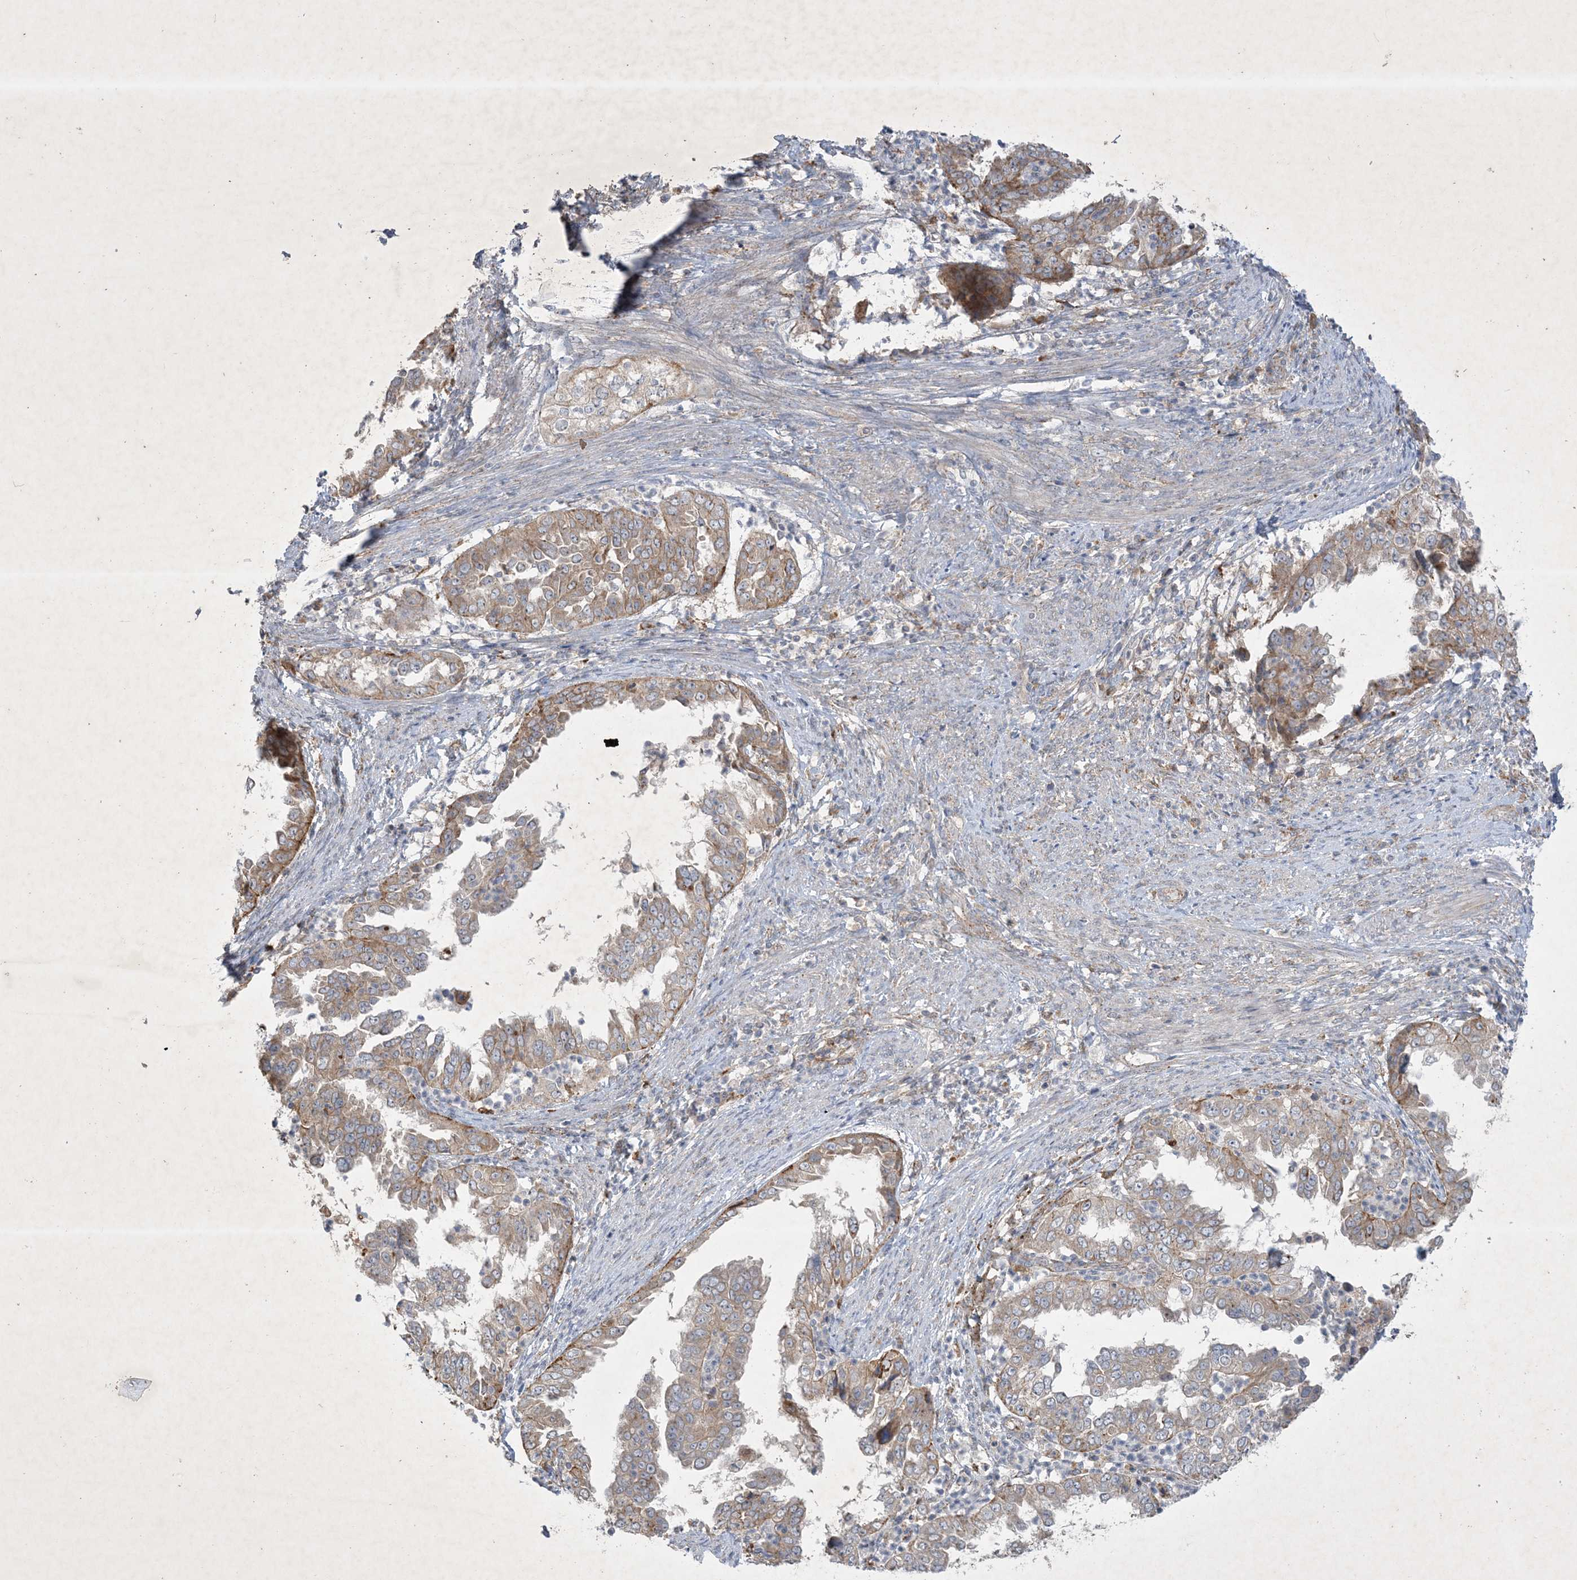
{"staining": {"intensity": "moderate", "quantity": "25%-75%", "location": "cytoplasmic/membranous"}, "tissue": "endometrial cancer", "cell_type": "Tumor cells", "image_type": "cancer", "snomed": [{"axis": "morphology", "description": "Adenocarcinoma, NOS"}, {"axis": "topography", "description": "Endometrium"}], "caption": "Human endometrial cancer stained with a protein marker demonstrates moderate staining in tumor cells.", "gene": "MRPS18A", "patient": {"sex": "female", "age": 85}}